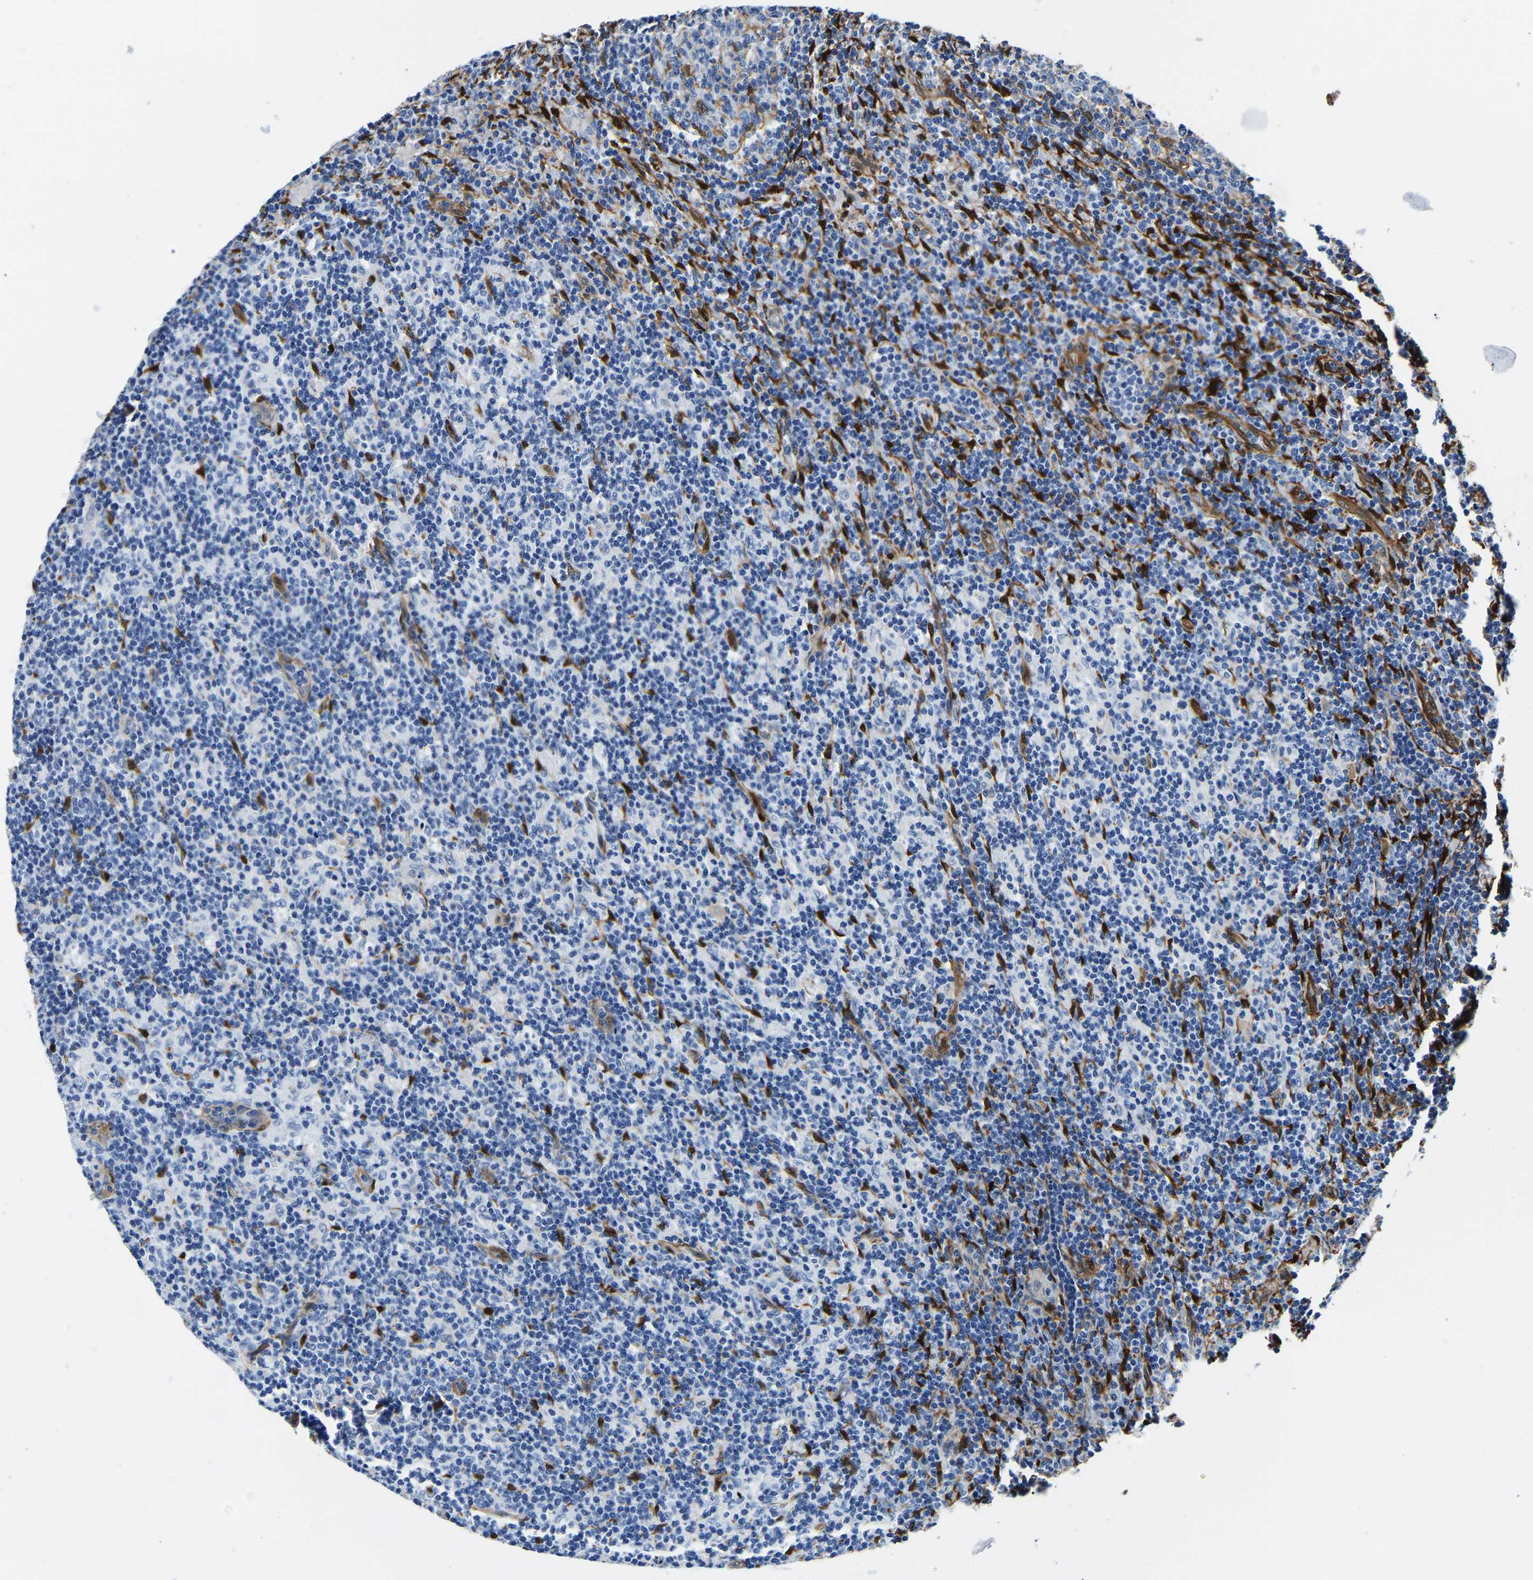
{"staining": {"intensity": "negative", "quantity": "none", "location": "none"}, "tissue": "lymph node", "cell_type": "Germinal center cells", "image_type": "normal", "snomed": [{"axis": "morphology", "description": "Normal tissue, NOS"}, {"axis": "morphology", "description": "Inflammation, NOS"}, {"axis": "topography", "description": "Lymph node"}], "caption": "Protein analysis of benign lymph node reveals no significant positivity in germinal center cells.", "gene": "S100A13", "patient": {"sex": "male", "age": 55}}